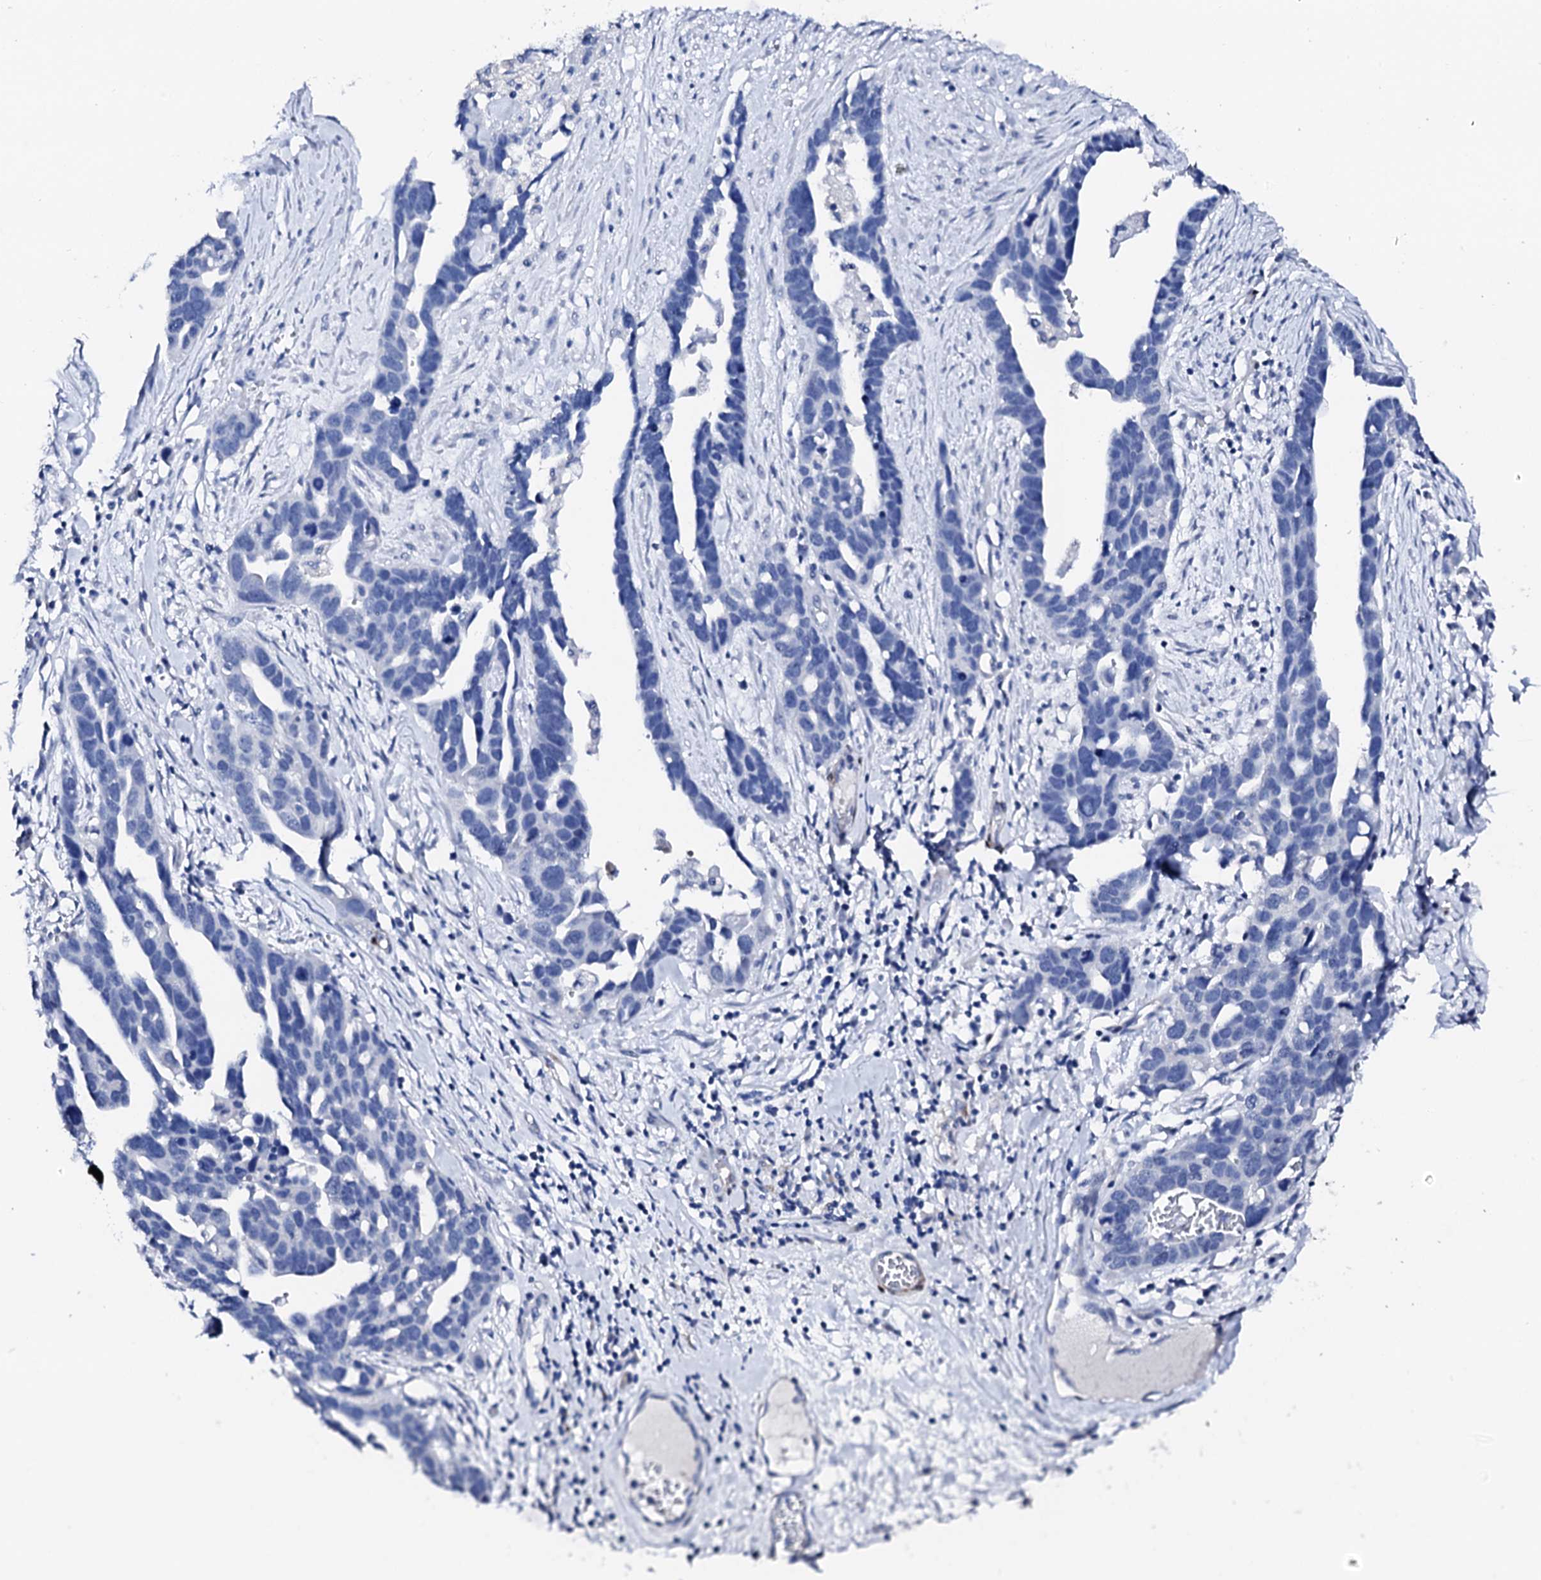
{"staining": {"intensity": "negative", "quantity": "none", "location": "none"}, "tissue": "ovarian cancer", "cell_type": "Tumor cells", "image_type": "cancer", "snomed": [{"axis": "morphology", "description": "Cystadenocarcinoma, serous, NOS"}, {"axis": "topography", "description": "Ovary"}], "caption": "The micrograph shows no significant expression in tumor cells of serous cystadenocarcinoma (ovarian).", "gene": "NRIP2", "patient": {"sex": "female", "age": 54}}